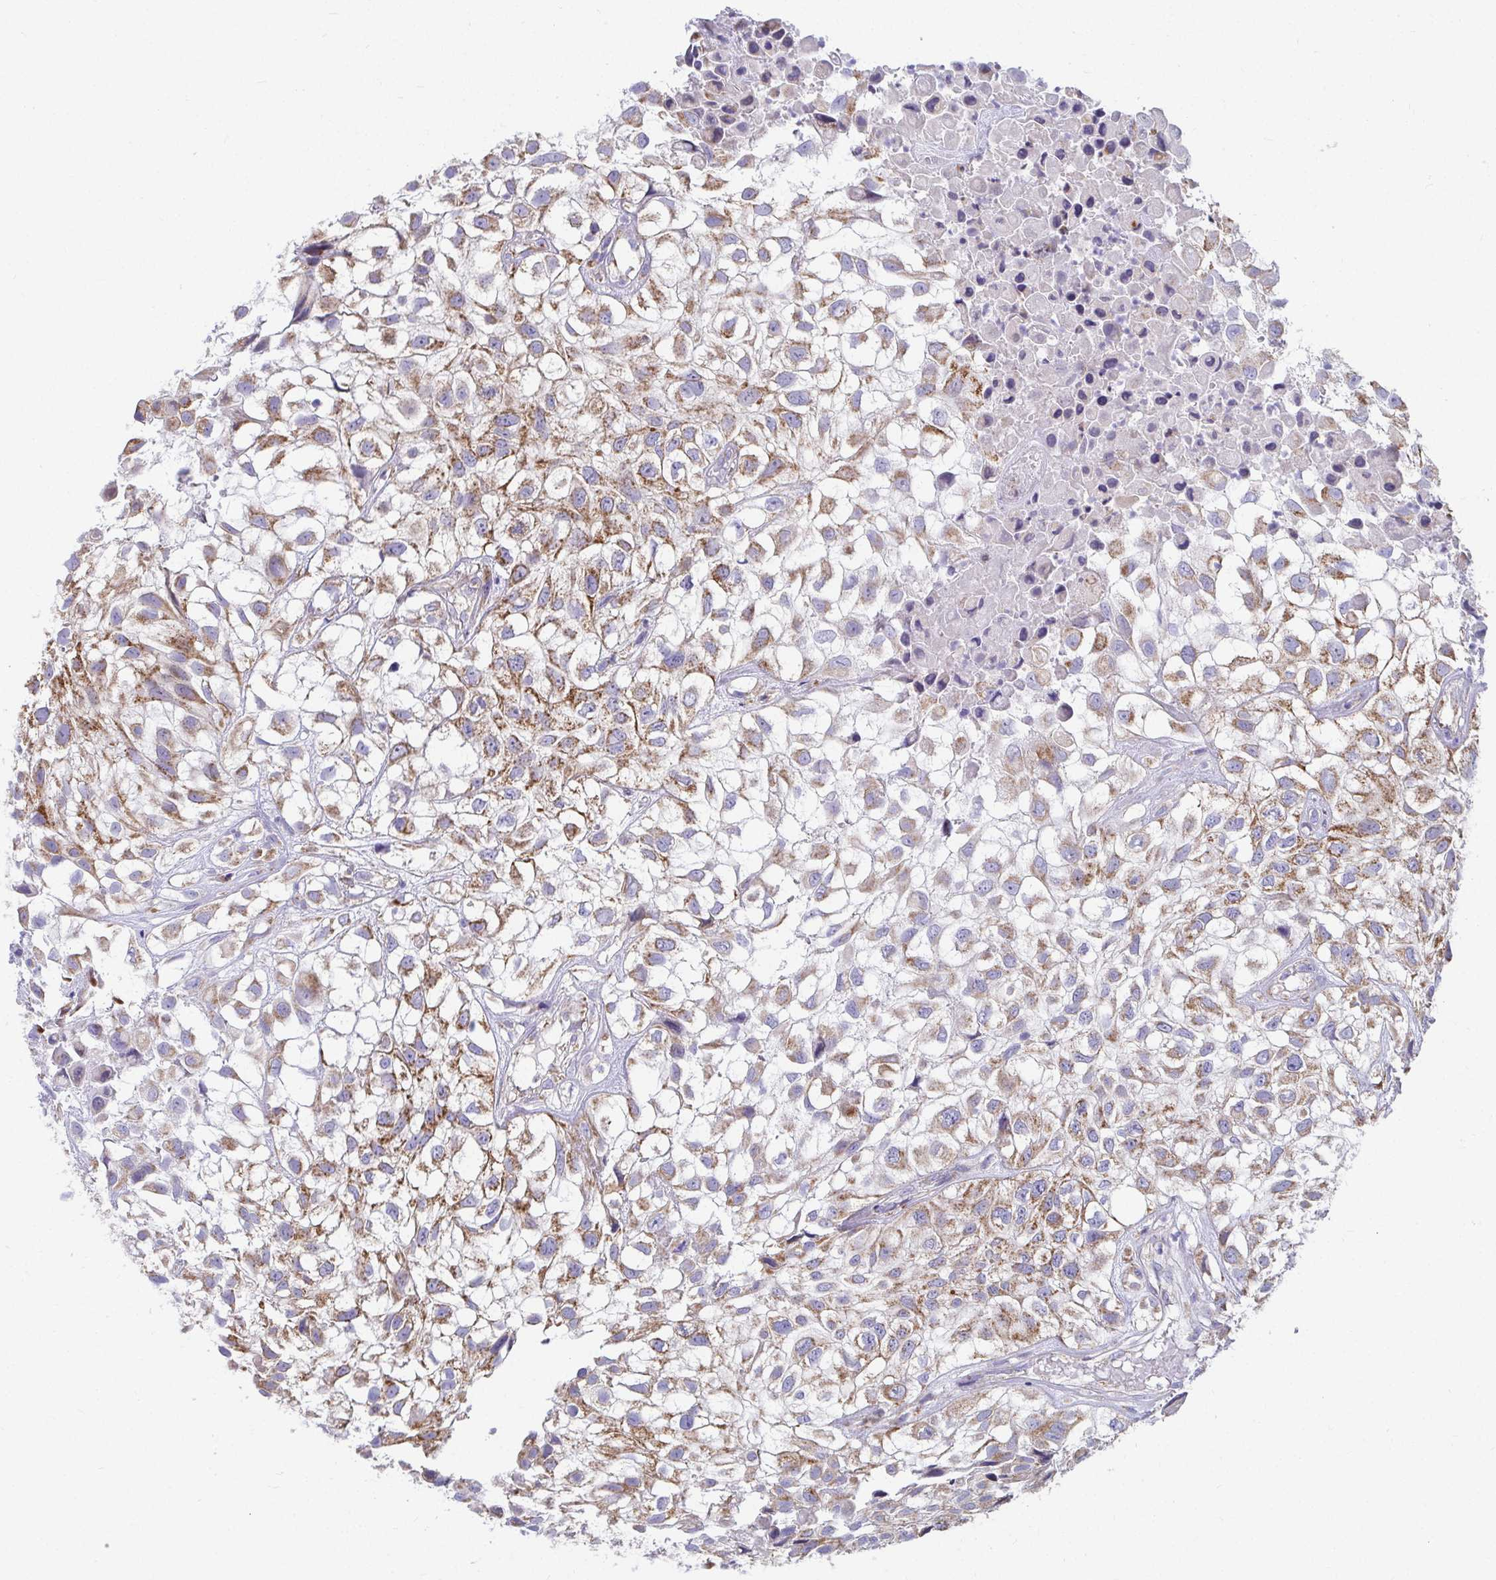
{"staining": {"intensity": "moderate", "quantity": "25%-75%", "location": "cytoplasmic/membranous"}, "tissue": "urothelial cancer", "cell_type": "Tumor cells", "image_type": "cancer", "snomed": [{"axis": "morphology", "description": "Urothelial carcinoma, High grade"}, {"axis": "topography", "description": "Urinary bladder"}], "caption": "This micrograph demonstrates urothelial cancer stained with immunohistochemistry to label a protein in brown. The cytoplasmic/membranous of tumor cells show moderate positivity for the protein. Nuclei are counter-stained blue.", "gene": "EXOC5", "patient": {"sex": "male", "age": 56}}